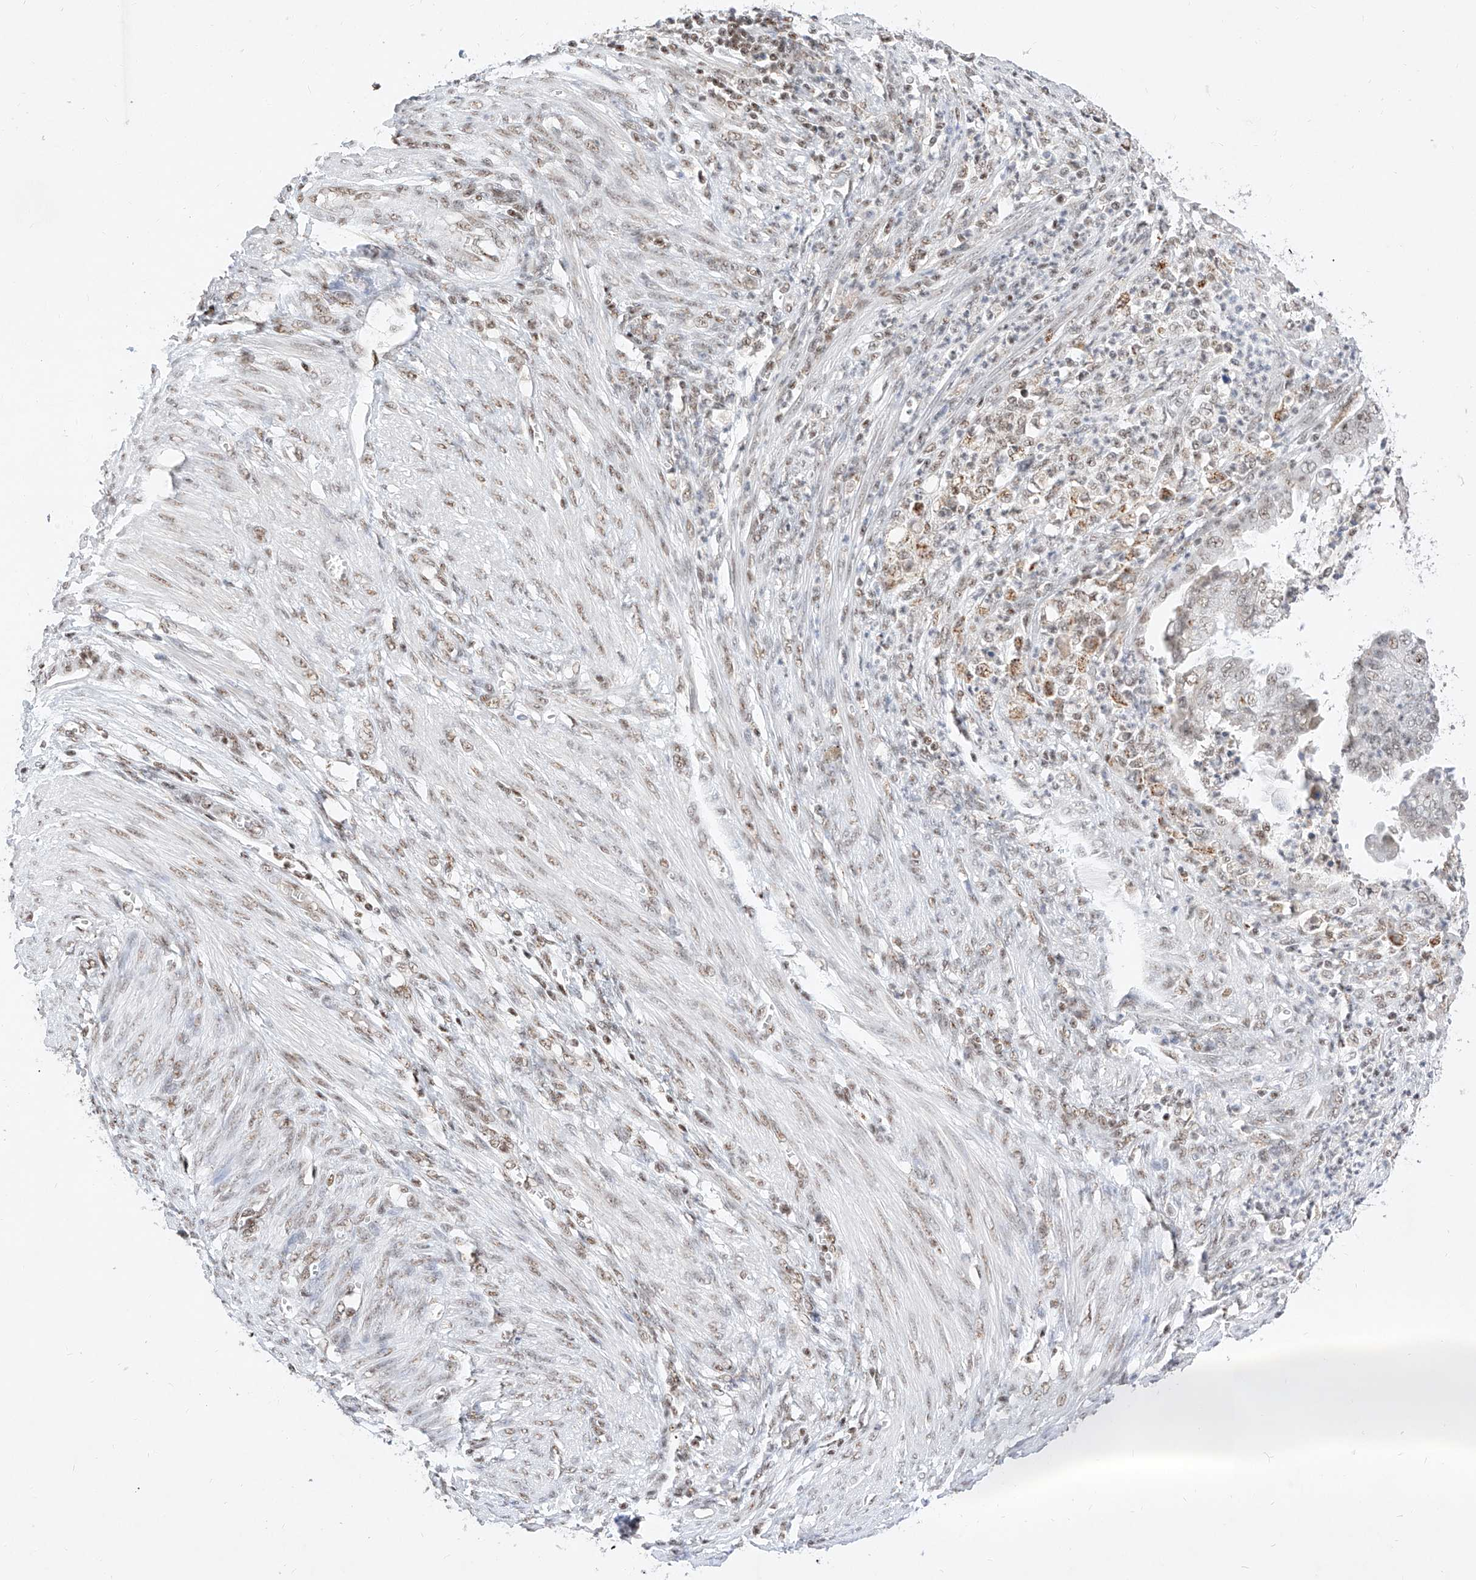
{"staining": {"intensity": "weak", "quantity": "25%-75%", "location": "nuclear"}, "tissue": "endometrial cancer", "cell_type": "Tumor cells", "image_type": "cancer", "snomed": [{"axis": "morphology", "description": "Adenocarcinoma, NOS"}, {"axis": "topography", "description": "Endometrium"}], "caption": "The micrograph reveals staining of endometrial adenocarcinoma, revealing weak nuclear protein positivity (brown color) within tumor cells.", "gene": "NRF1", "patient": {"sex": "female", "age": 51}}